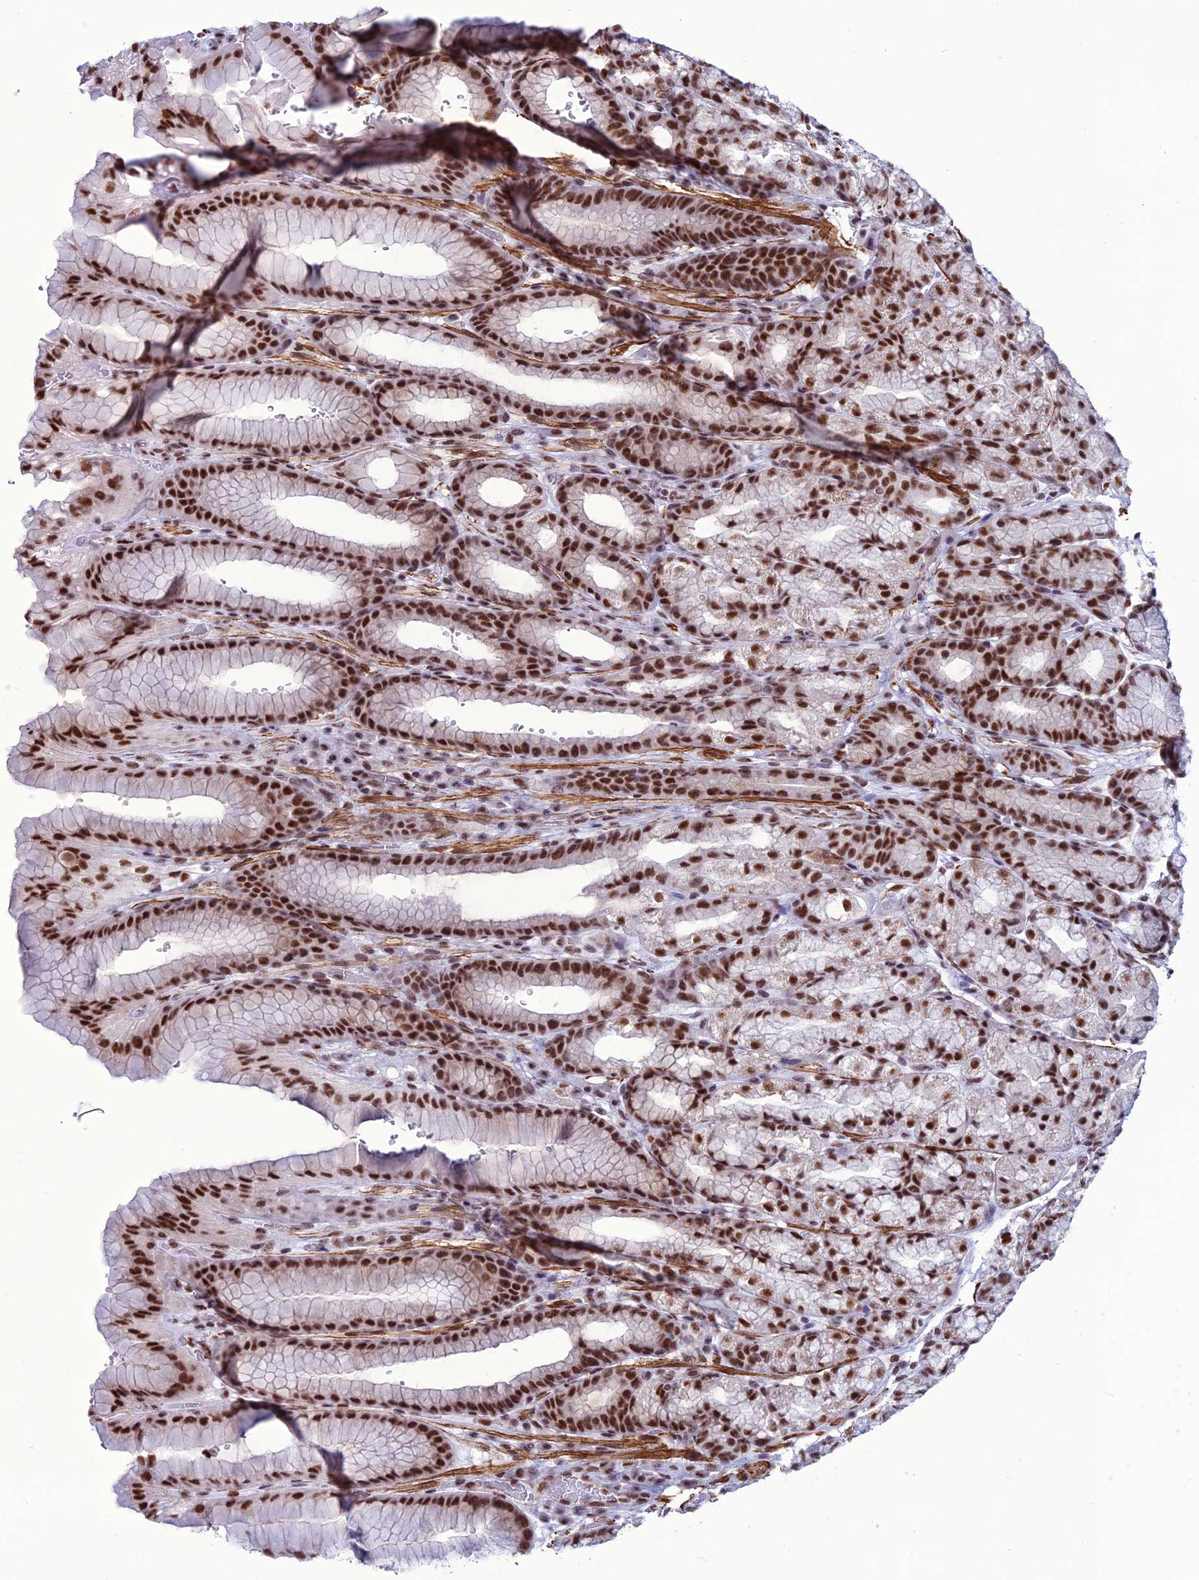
{"staining": {"intensity": "strong", "quantity": ">75%", "location": "nuclear"}, "tissue": "stomach", "cell_type": "Glandular cells", "image_type": "normal", "snomed": [{"axis": "morphology", "description": "Normal tissue, NOS"}, {"axis": "morphology", "description": "Adenocarcinoma, NOS"}, {"axis": "topography", "description": "Stomach"}], "caption": "Immunohistochemistry (DAB) staining of benign human stomach exhibits strong nuclear protein staining in about >75% of glandular cells.", "gene": "U2AF1", "patient": {"sex": "male", "age": 57}}